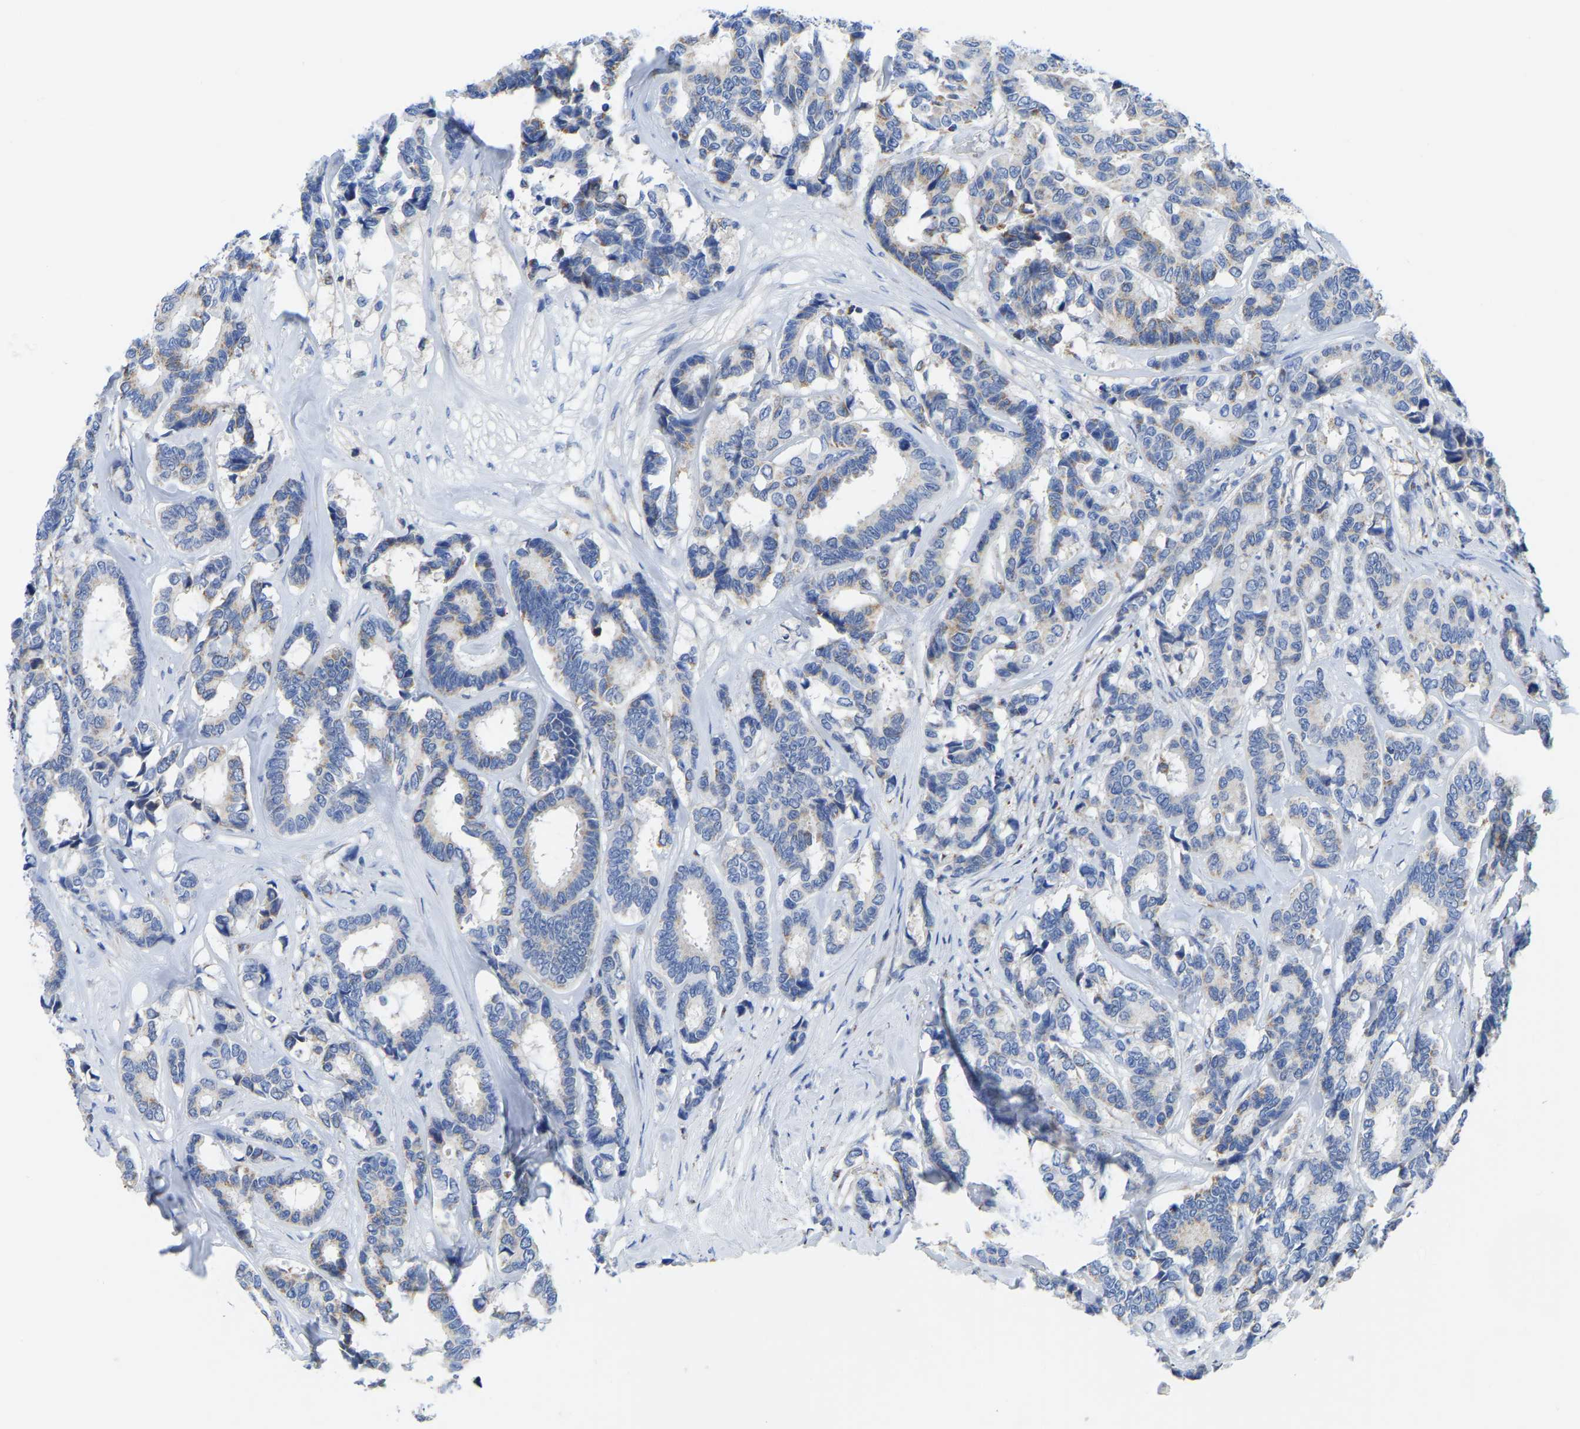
{"staining": {"intensity": "negative", "quantity": "none", "location": "none"}, "tissue": "breast cancer", "cell_type": "Tumor cells", "image_type": "cancer", "snomed": [{"axis": "morphology", "description": "Duct carcinoma"}, {"axis": "topography", "description": "Breast"}], "caption": "There is no significant positivity in tumor cells of breast cancer. (DAB (3,3'-diaminobenzidine) immunohistochemistry (IHC) visualized using brightfield microscopy, high magnification).", "gene": "ETFA", "patient": {"sex": "female", "age": 87}}